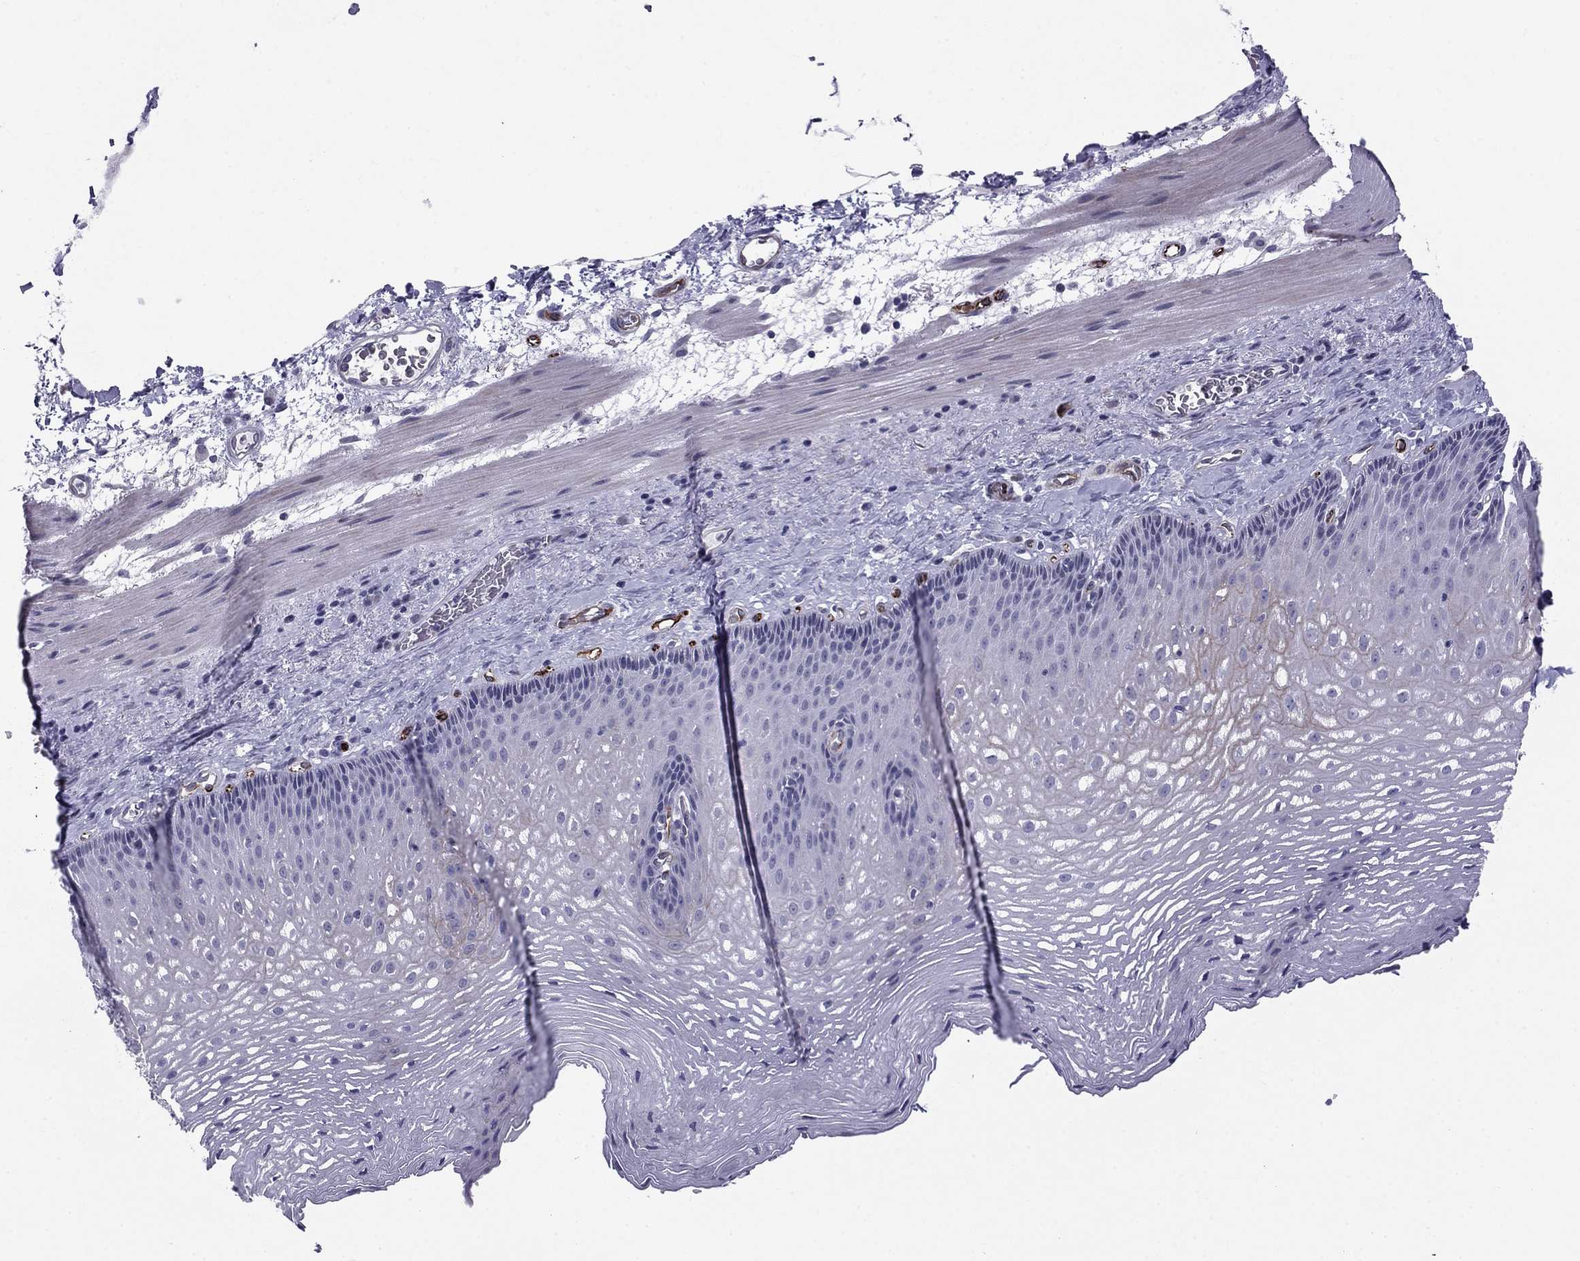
{"staining": {"intensity": "negative", "quantity": "none", "location": "none"}, "tissue": "esophagus", "cell_type": "Squamous epithelial cells", "image_type": "normal", "snomed": [{"axis": "morphology", "description": "Normal tissue, NOS"}, {"axis": "topography", "description": "Esophagus"}], "caption": "Squamous epithelial cells are negative for protein expression in benign human esophagus. The staining was performed using DAB to visualize the protein expression in brown, while the nuclei were stained in blue with hematoxylin (Magnification: 20x).", "gene": "ANKS4B", "patient": {"sex": "male", "age": 76}}